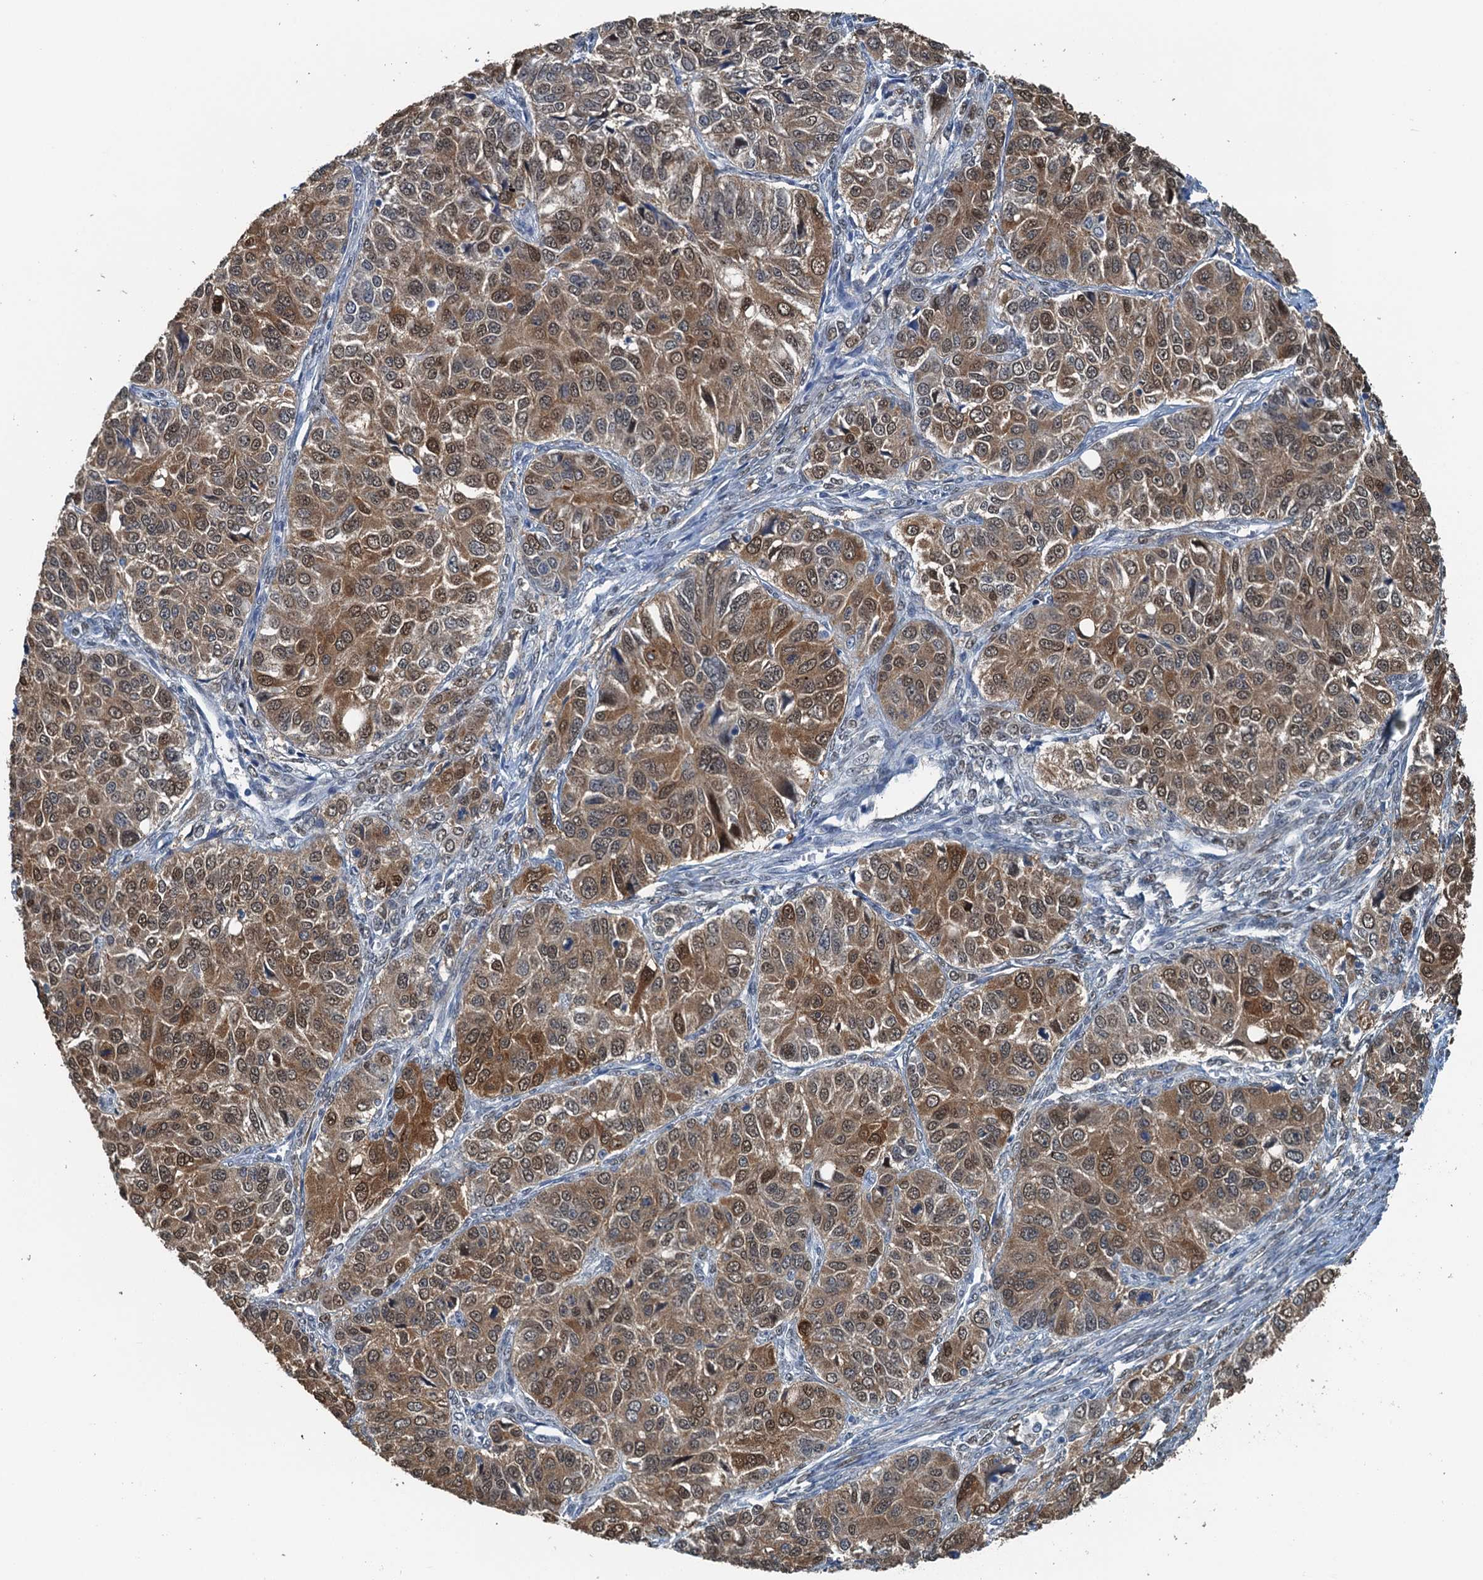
{"staining": {"intensity": "moderate", "quantity": ">75%", "location": "cytoplasmic/membranous,nuclear"}, "tissue": "ovarian cancer", "cell_type": "Tumor cells", "image_type": "cancer", "snomed": [{"axis": "morphology", "description": "Carcinoma, endometroid"}, {"axis": "topography", "description": "Ovary"}], "caption": "Protein expression analysis of human ovarian cancer (endometroid carcinoma) reveals moderate cytoplasmic/membranous and nuclear positivity in approximately >75% of tumor cells.", "gene": "AHCY", "patient": {"sex": "female", "age": 51}}